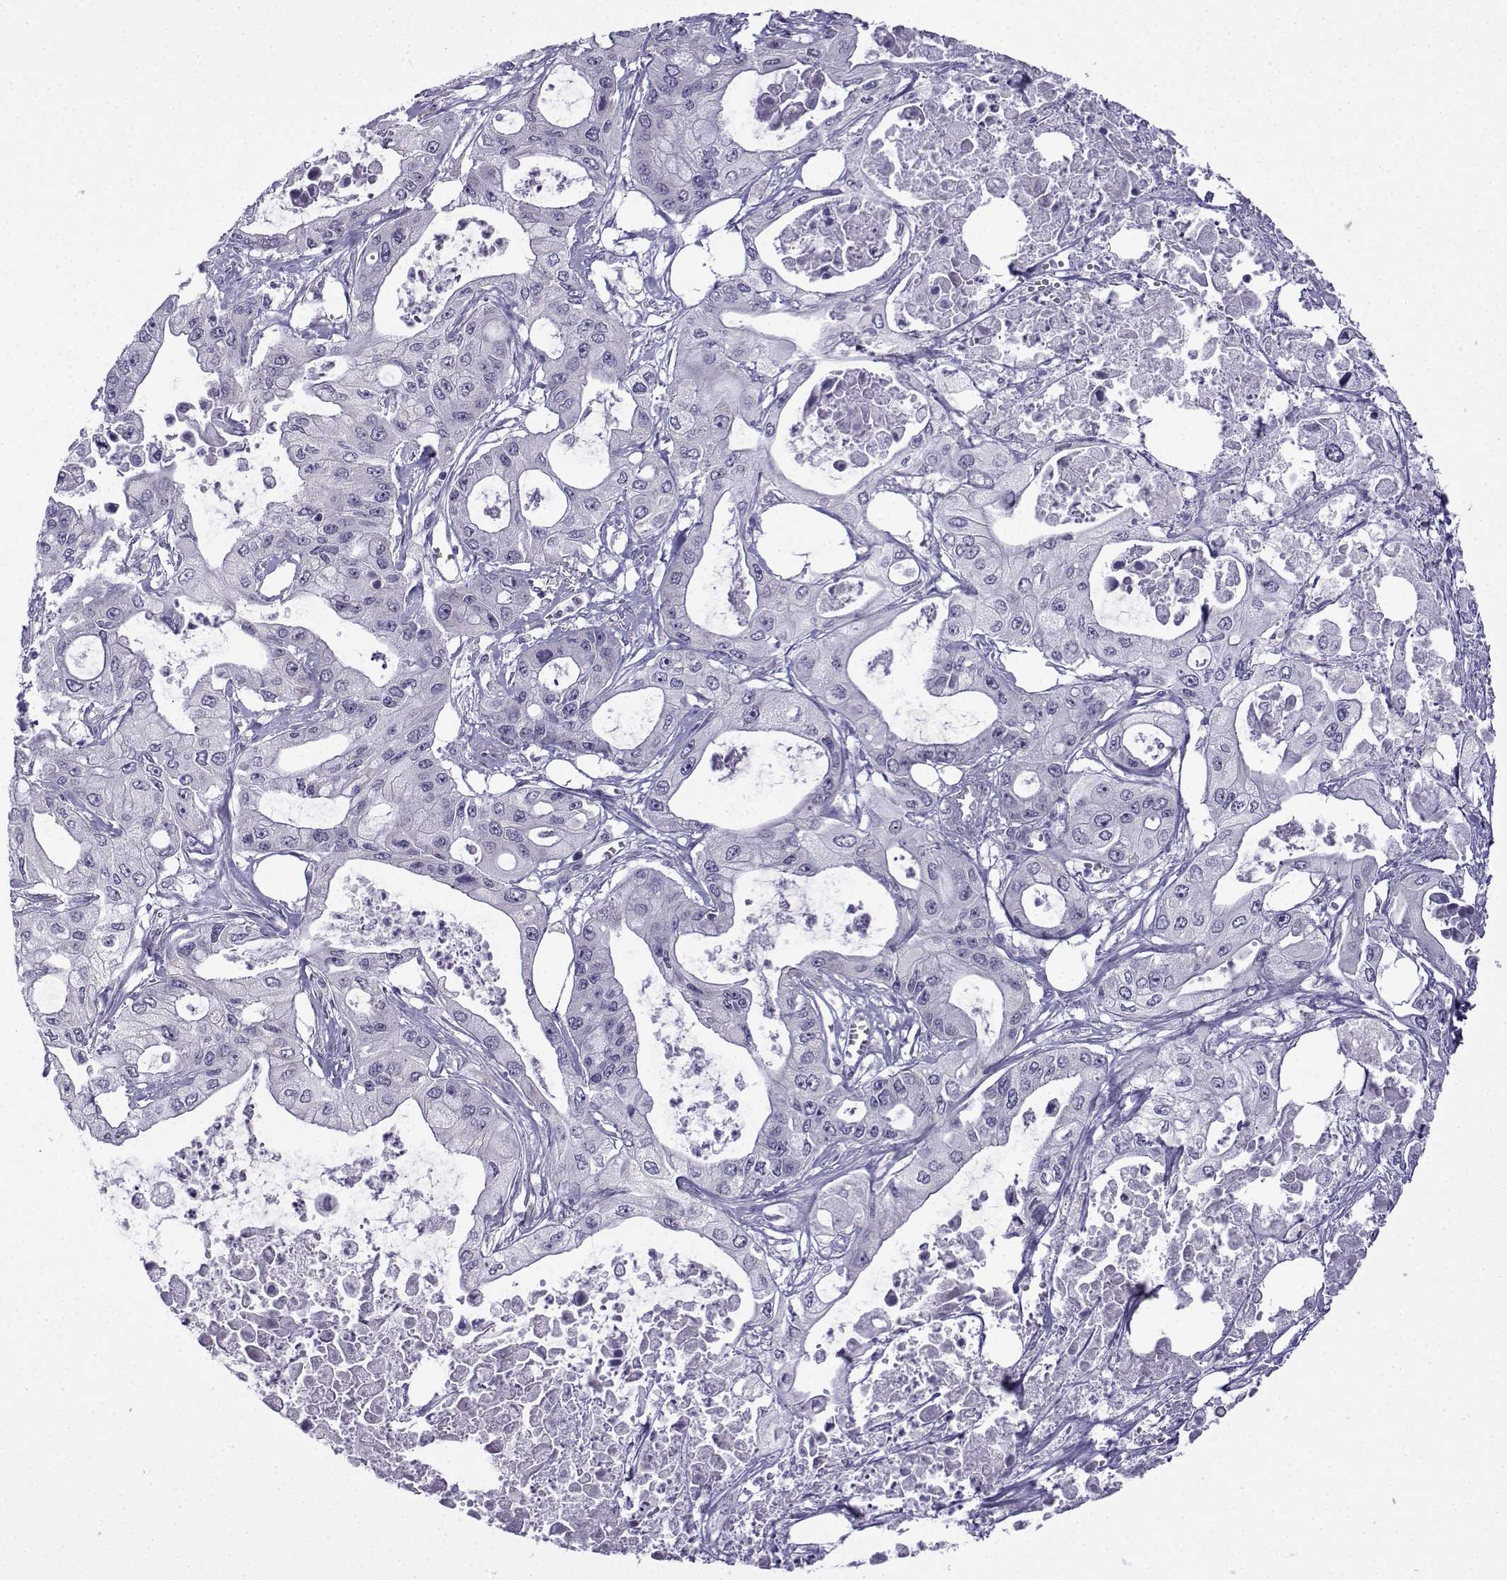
{"staining": {"intensity": "negative", "quantity": "none", "location": "none"}, "tissue": "pancreatic cancer", "cell_type": "Tumor cells", "image_type": "cancer", "snomed": [{"axis": "morphology", "description": "Adenocarcinoma, NOS"}, {"axis": "topography", "description": "Pancreas"}], "caption": "Immunohistochemistry (IHC) photomicrograph of pancreatic adenocarcinoma stained for a protein (brown), which displays no staining in tumor cells. (DAB immunohistochemistry visualized using brightfield microscopy, high magnification).", "gene": "ACRBP", "patient": {"sex": "male", "age": 70}}